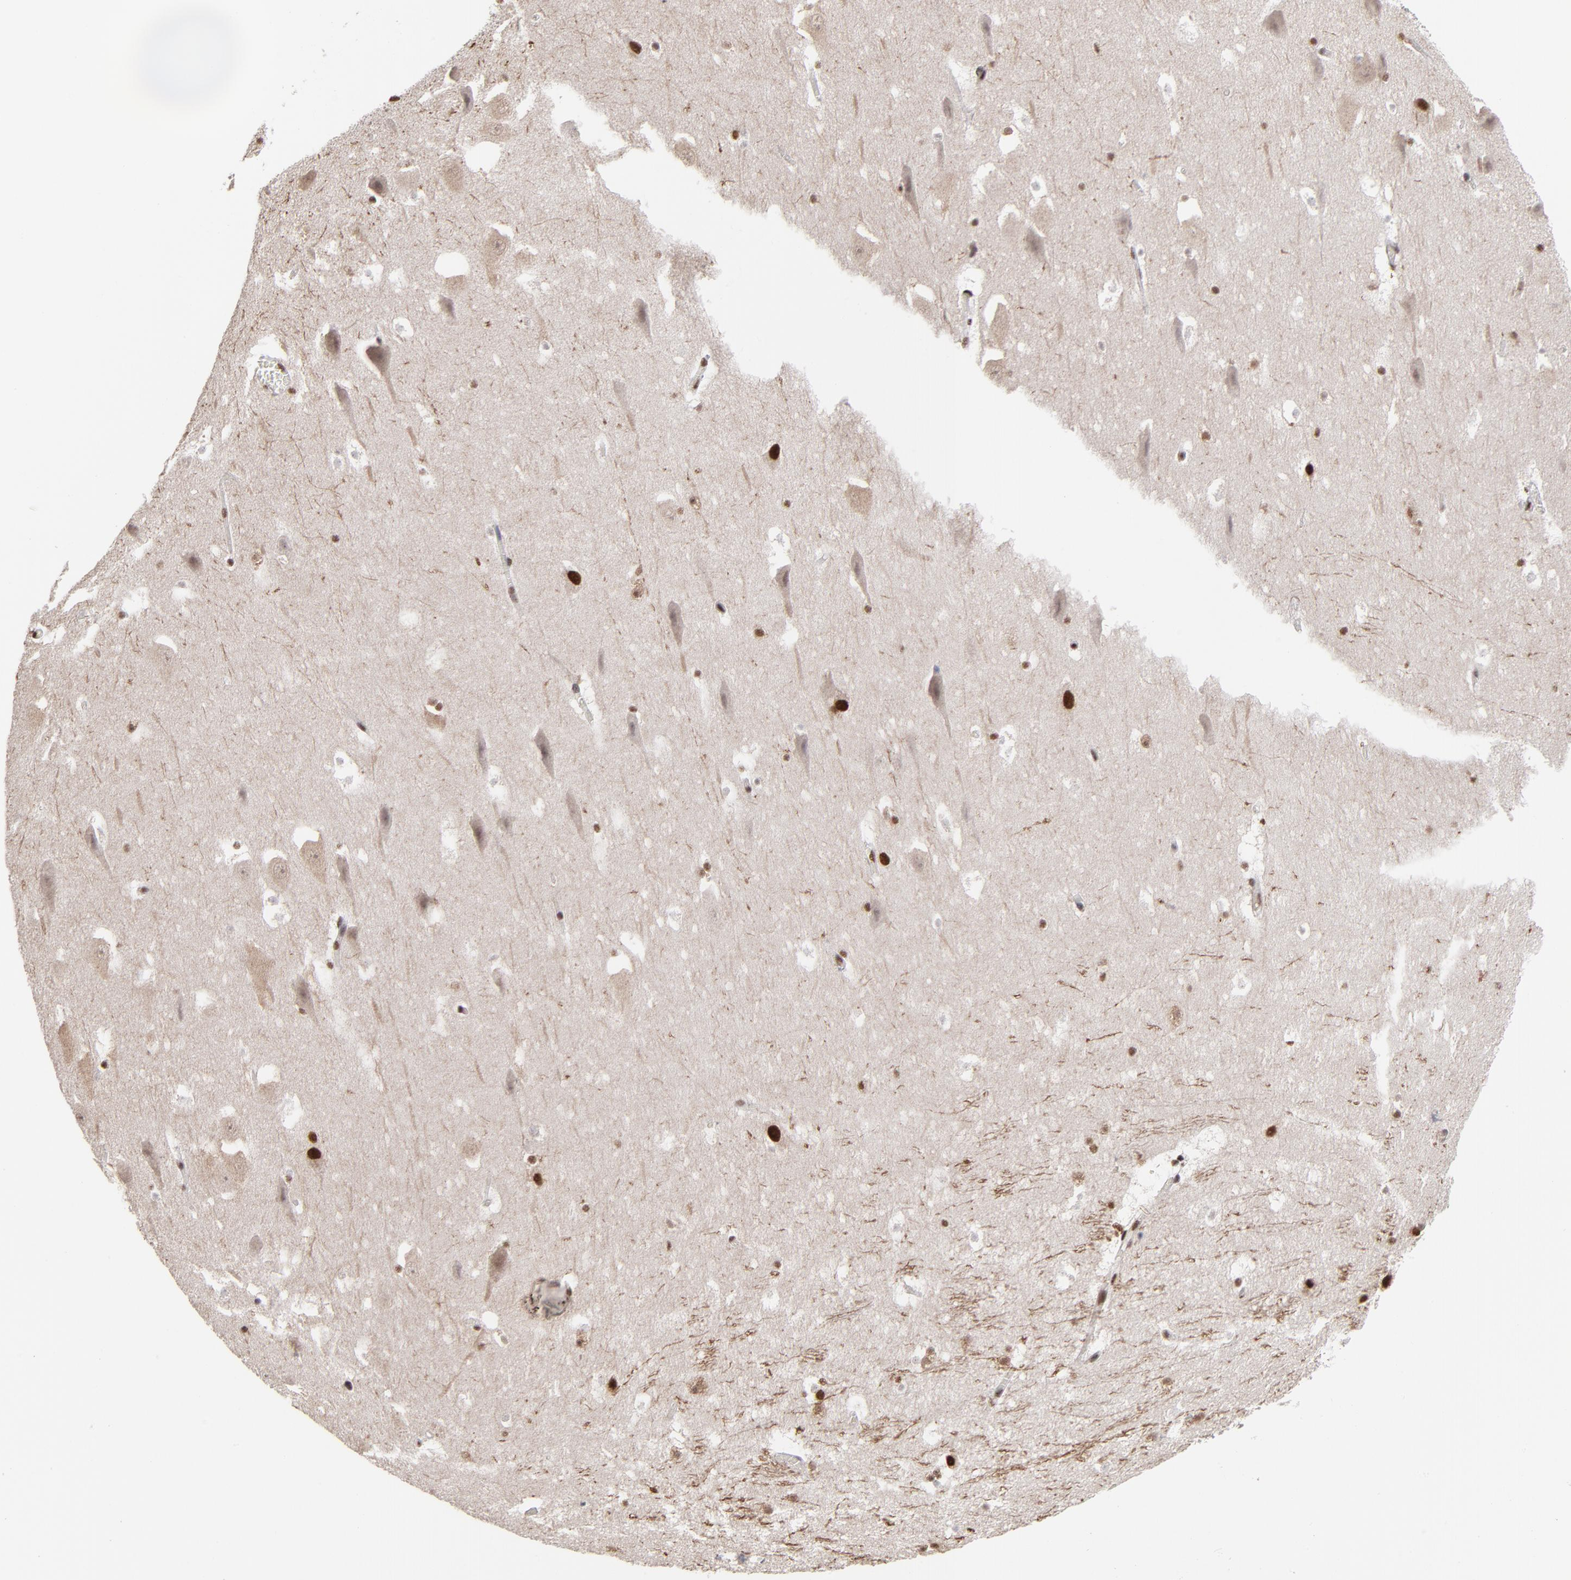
{"staining": {"intensity": "strong", "quantity": ">75%", "location": "nuclear"}, "tissue": "hippocampus", "cell_type": "Glial cells", "image_type": "normal", "snomed": [{"axis": "morphology", "description": "Normal tissue, NOS"}, {"axis": "topography", "description": "Hippocampus"}], "caption": "High-magnification brightfield microscopy of unremarkable hippocampus stained with DAB (brown) and counterstained with hematoxylin (blue). glial cells exhibit strong nuclear staining is identified in about>75% of cells. The staining is performed using DAB (3,3'-diaminobenzidine) brown chromogen to label protein expression. The nuclei are counter-stained blue using hematoxylin.", "gene": "ZNF3", "patient": {"sex": "male", "age": 45}}